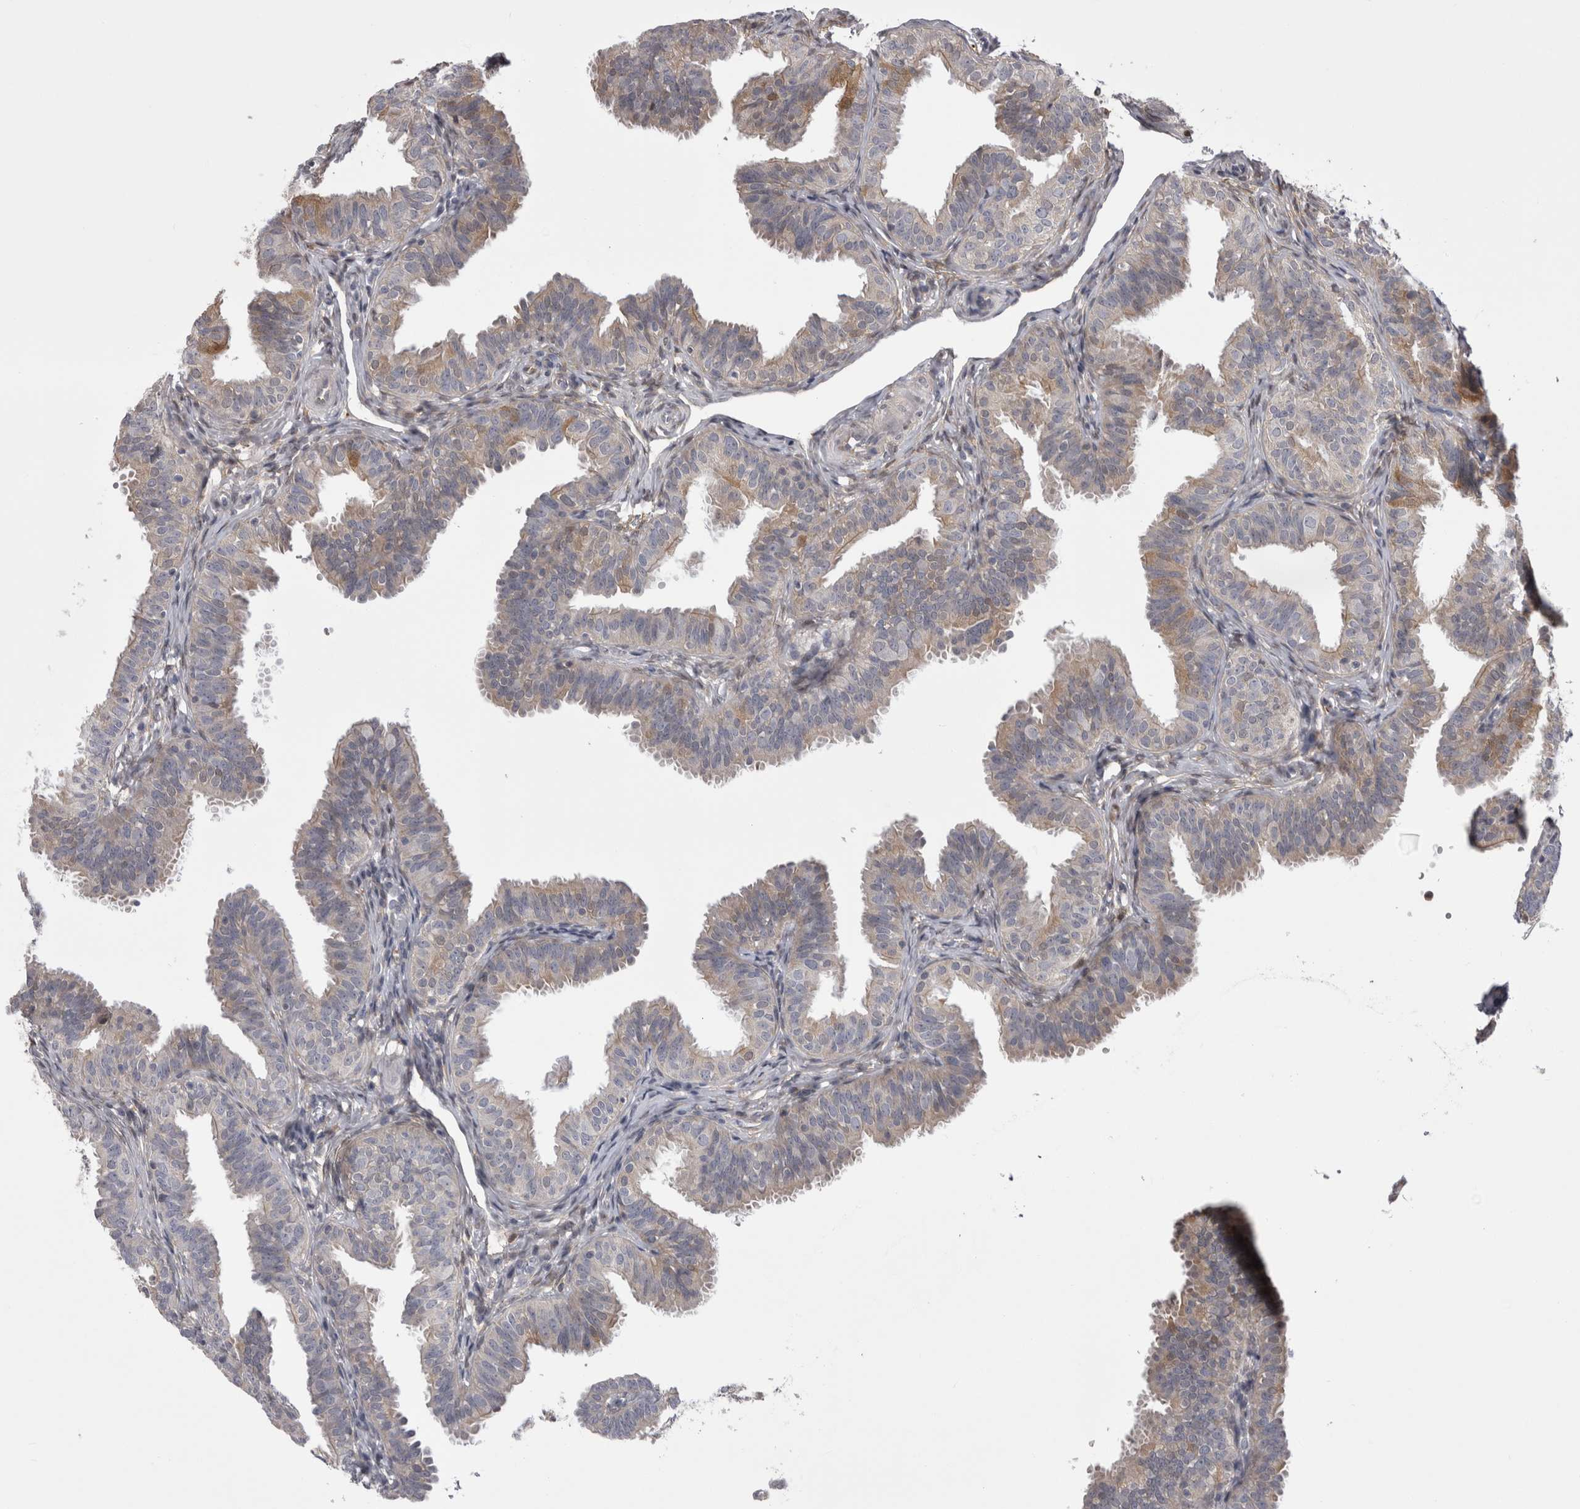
{"staining": {"intensity": "weak", "quantity": "<25%", "location": "cytoplasmic/membranous"}, "tissue": "fallopian tube", "cell_type": "Glandular cells", "image_type": "normal", "snomed": [{"axis": "morphology", "description": "Normal tissue, NOS"}, {"axis": "topography", "description": "Fallopian tube"}], "caption": "There is no significant positivity in glandular cells of fallopian tube. (DAB (3,3'-diaminobenzidine) IHC, high magnification).", "gene": "CHIC1", "patient": {"sex": "female", "age": 35}}